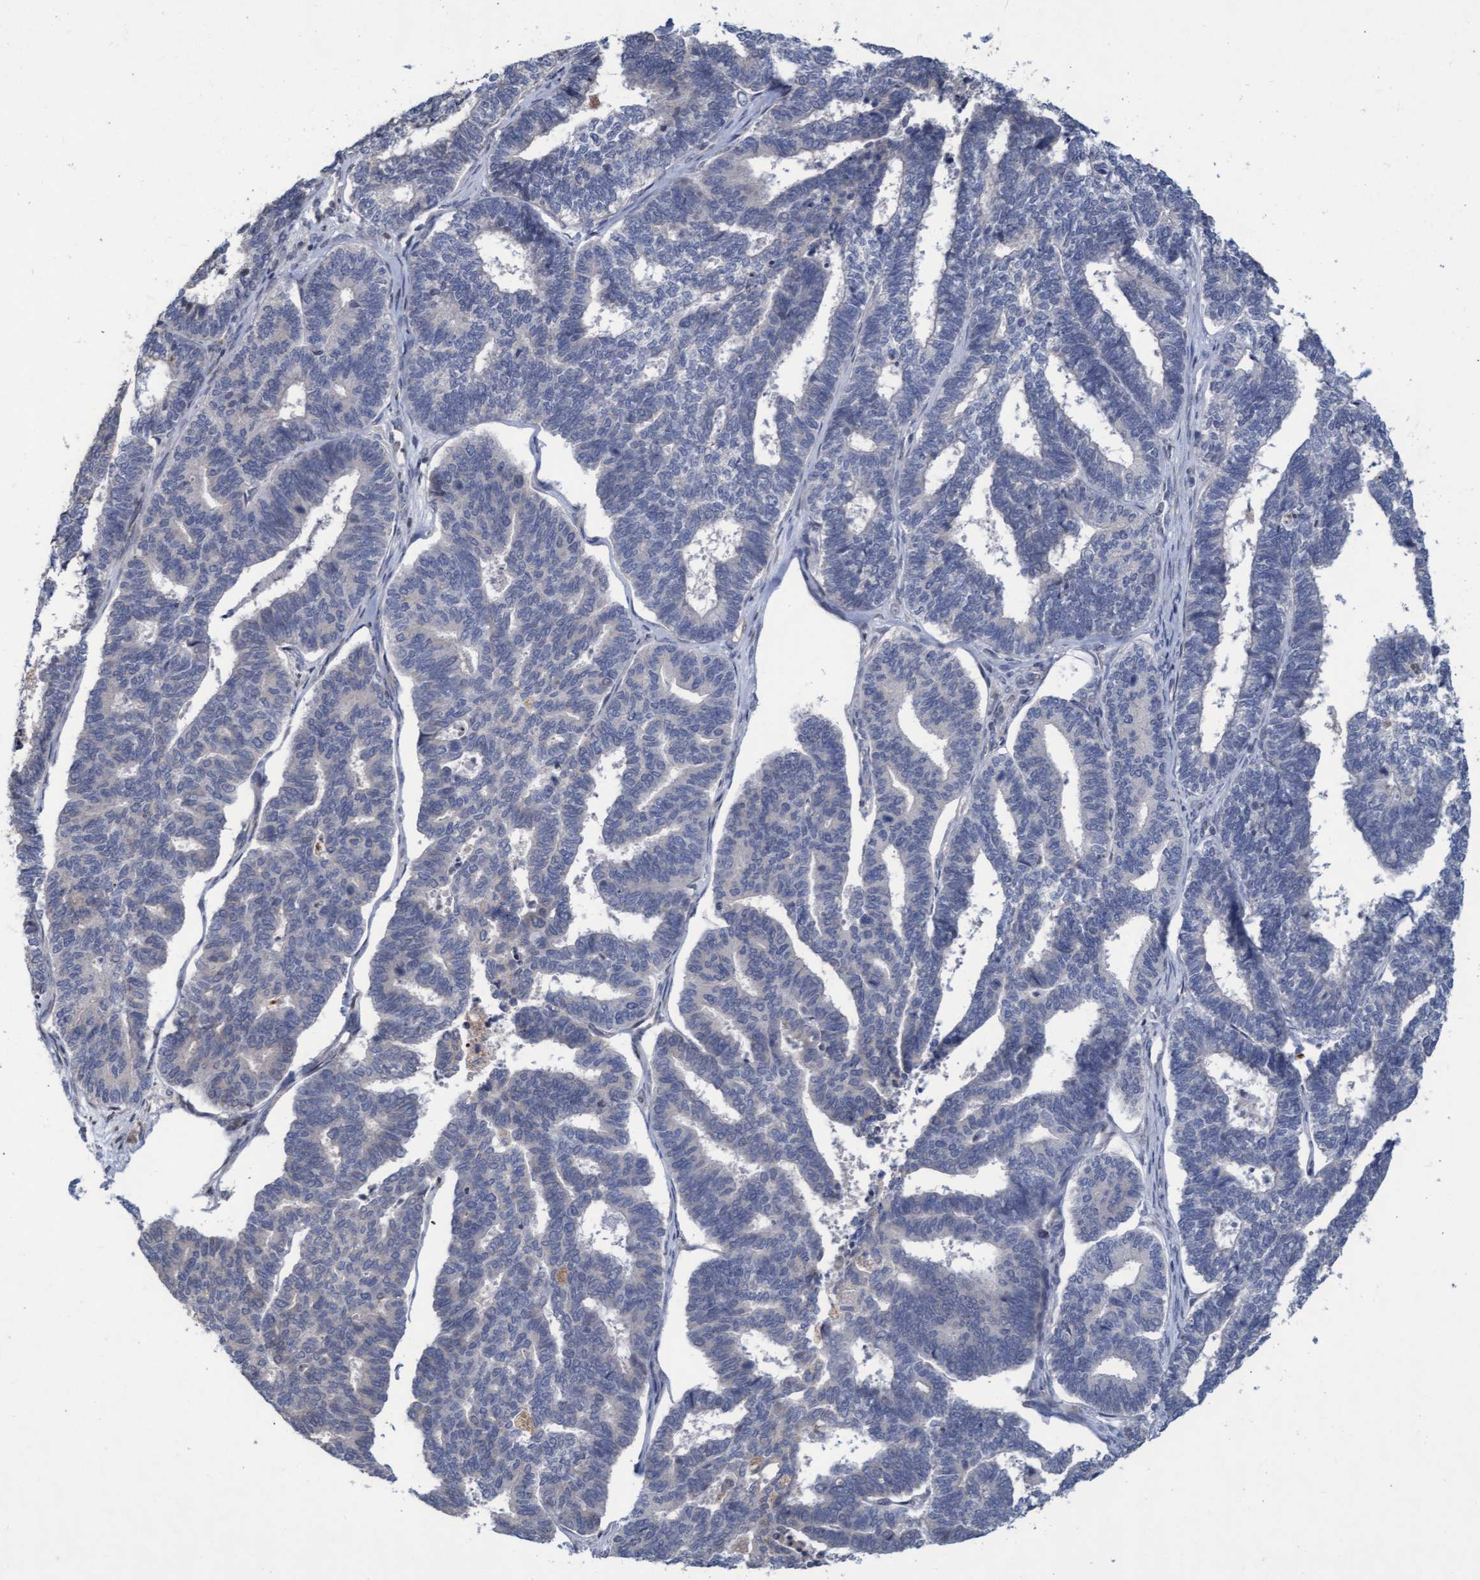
{"staining": {"intensity": "negative", "quantity": "none", "location": "none"}, "tissue": "endometrial cancer", "cell_type": "Tumor cells", "image_type": "cancer", "snomed": [{"axis": "morphology", "description": "Adenocarcinoma, NOS"}, {"axis": "topography", "description": "Endometrium"}], "caption": "High magnification brightfield microscopy of endometrial cancer (adenocarcinoma) stained with DAB (3,3'-diaminobenzidine) (brown) and counterstained with hematoxylin (blue): tumor cells show no significant positivity.", "gene": "KCNC2", "patient": {"sex": "female", "age": 70}}